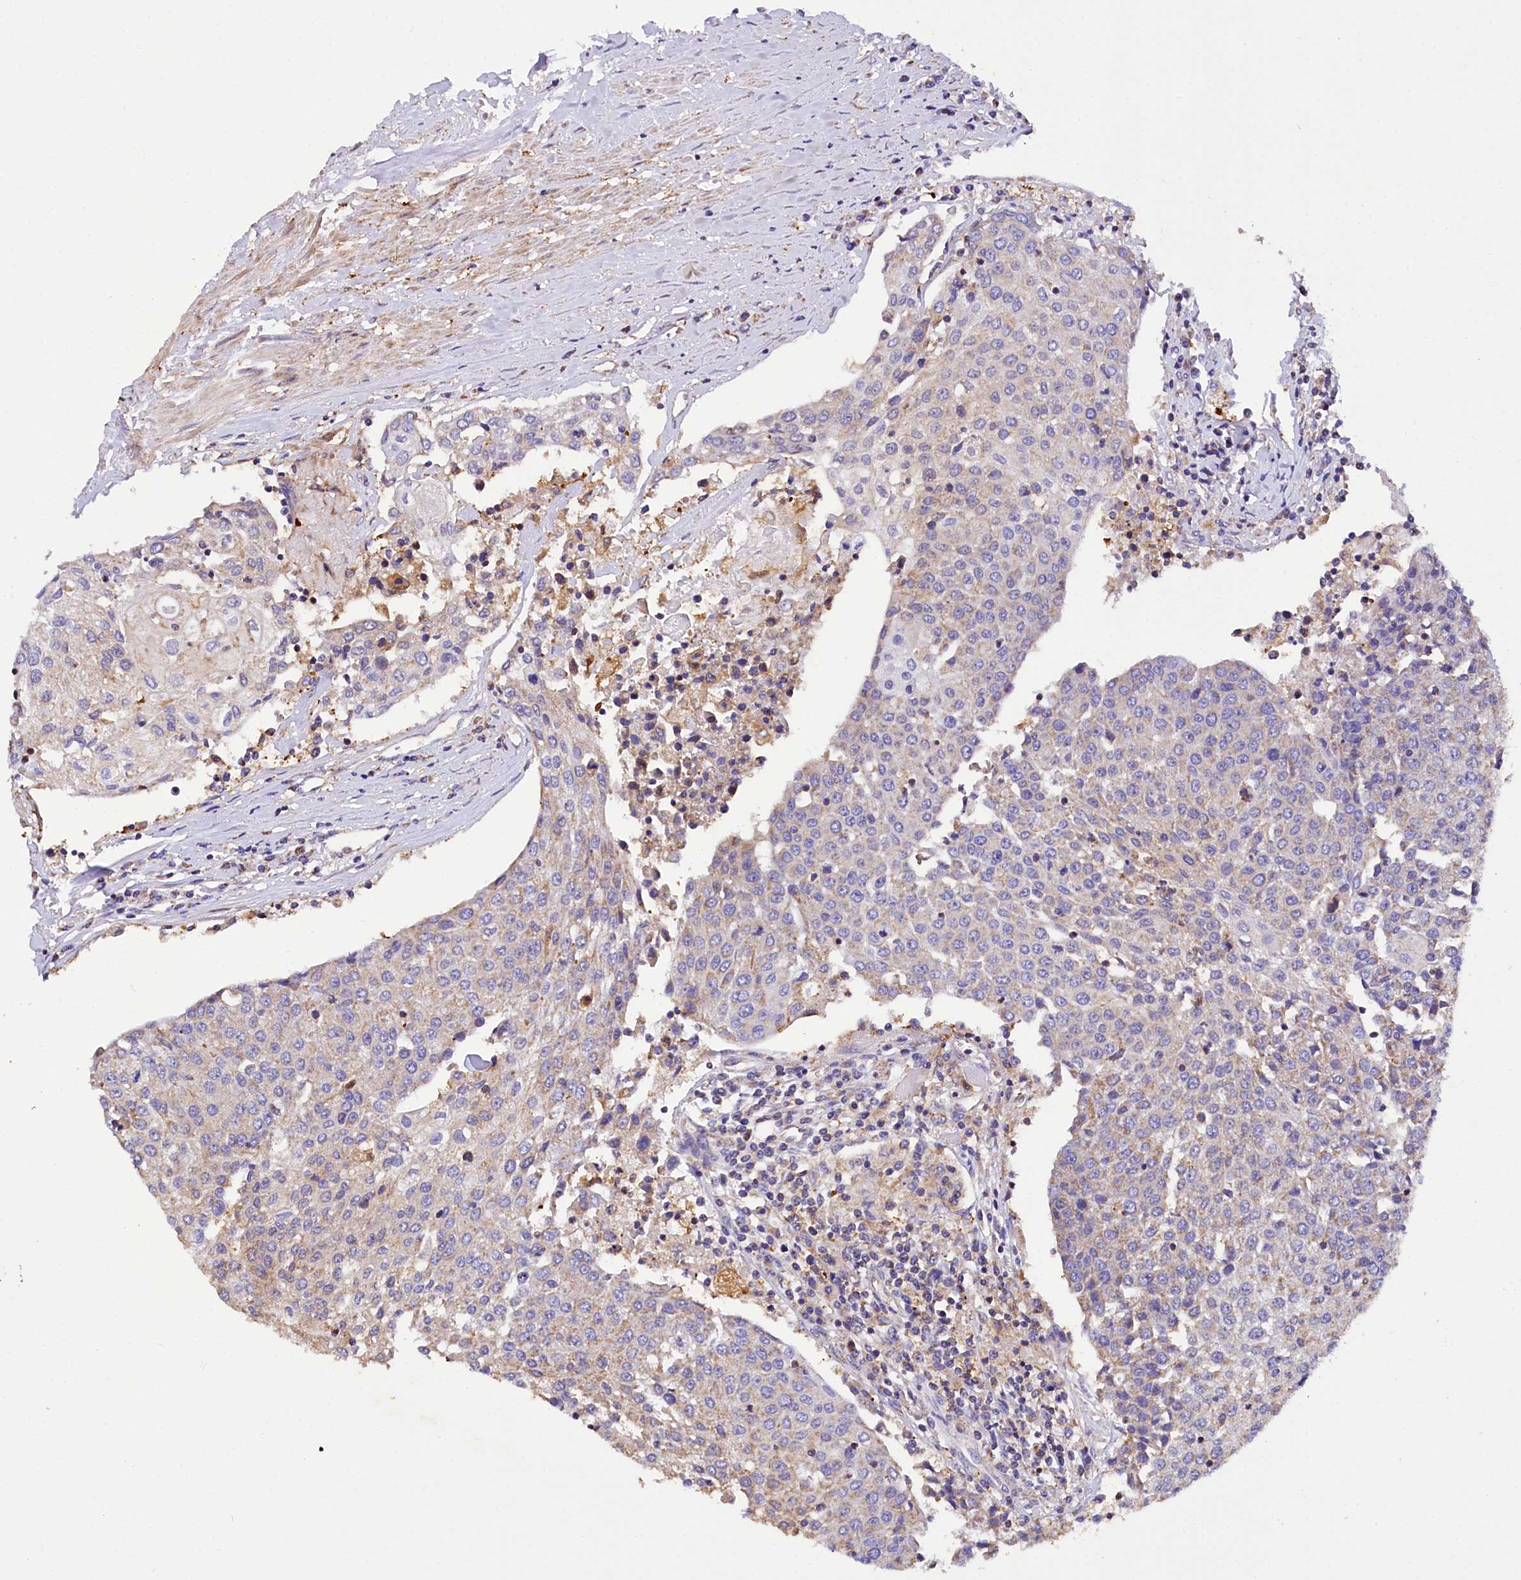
{"staining": {"intensity": "weak", "quantity": "<25%", "location": "cytoplasmic/membranous"}, "tissue": "urothelial cancer", "cell_type": "Tumor cells", "image_type": "cancer", "snomed": [{"axis": "morphology", "description": "Urothelial carcinoma, High grade"}, {"axis": "topography", "description": "Urinary bladder"}], "caption": "This image is of urothelial cancer stained with immunohistochemistry (IHC) to label a protein in brown with the nuclei are counter-stained blue. There is no staining in tumor cells.", "gene": "TASOR2", "patient": {"sex": "female", "age": 85}}